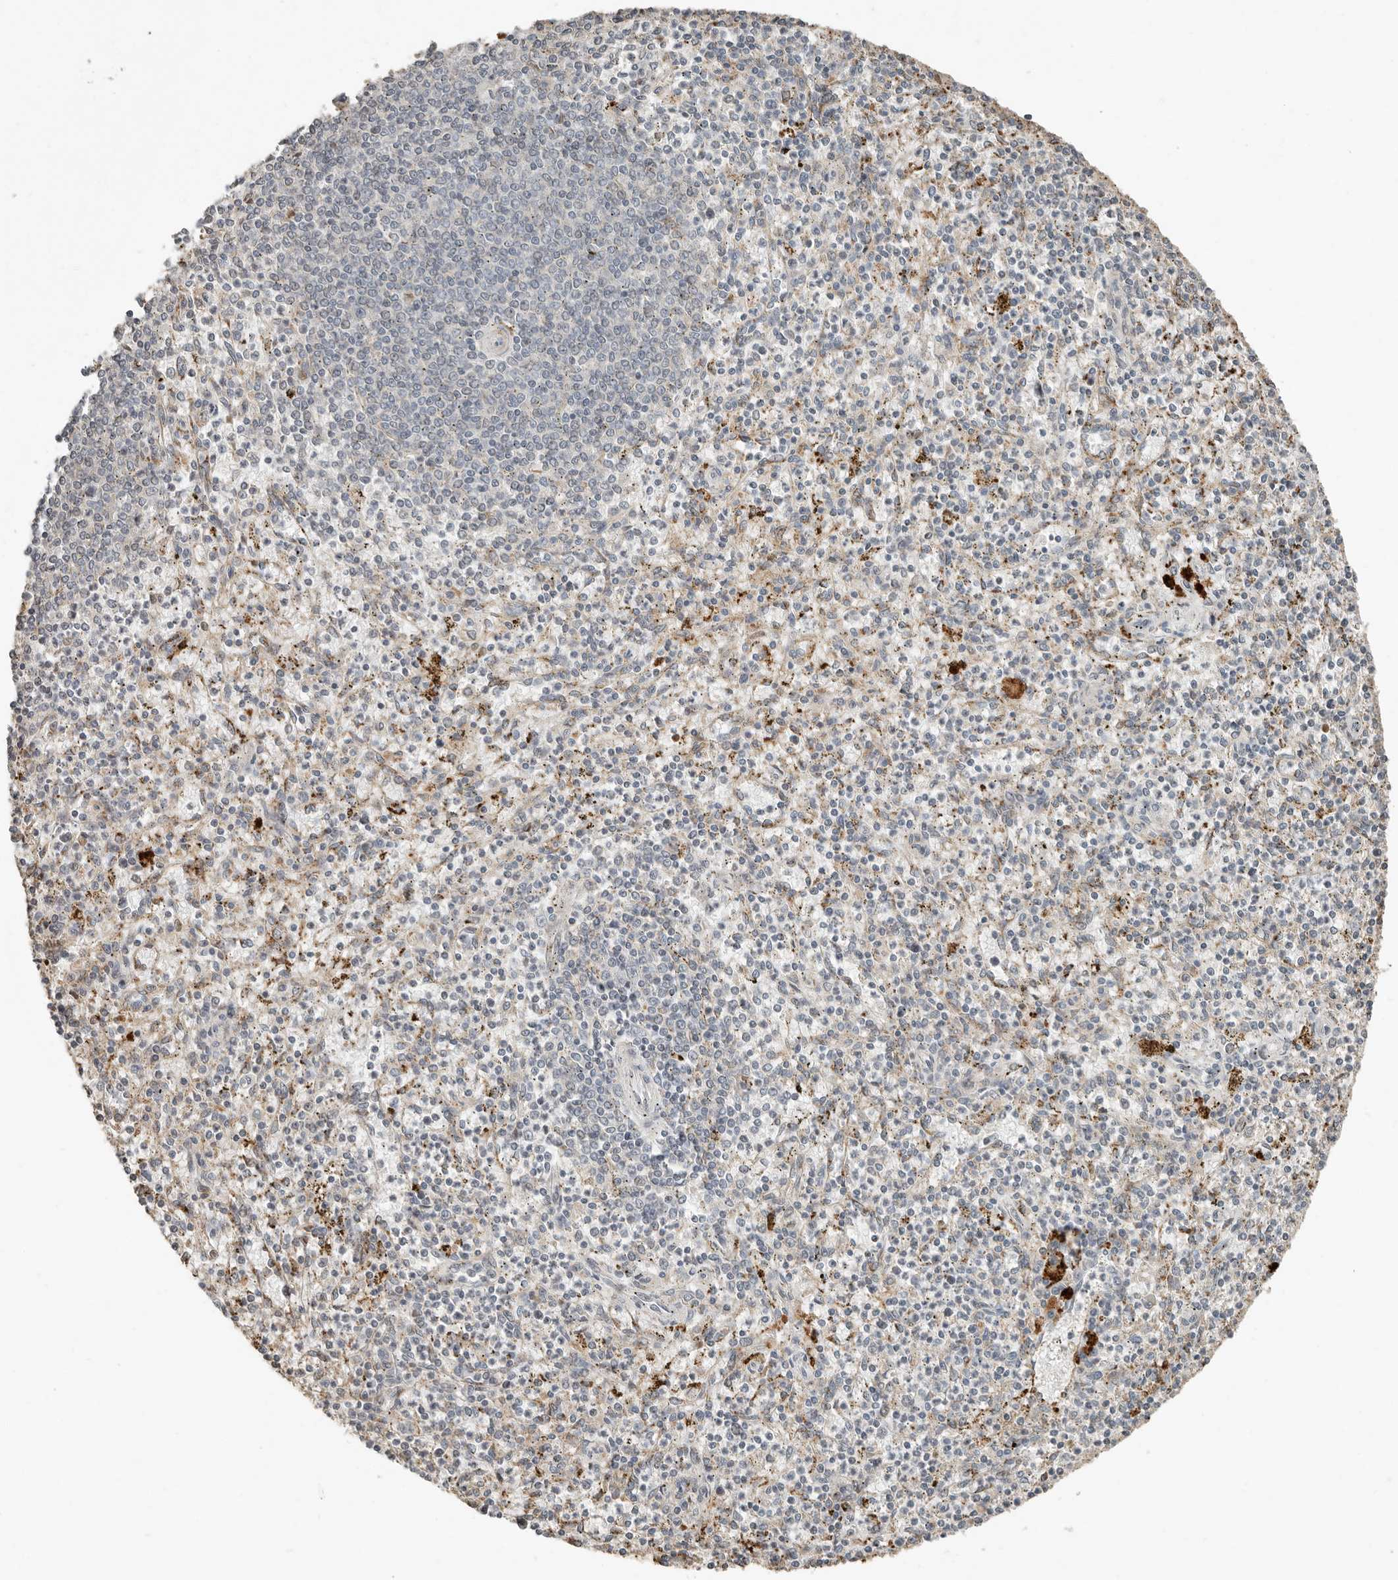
{"staining": {"intensity": "weak", "quantity": "<25%", "location": "cytoplasmic/membranous"}, "tissue": "spleen", "cell_type": "Cells in red pulp", "image_type": "normal", "snomed": [{"axis": "morphology", "description": "Normal tissue, NOS"}, {"axis": "topography", "description": "Spleen"}], "caption": "The micrograph reveals no significant expression in cells in red pulp of spleen. (DAB (3,3'-diaminobenzidine) immunohistochemistry (IHC) visualized using brightfield microscopy, high magnification).", "gene": "KLHL38", "patient": {"sex": "male", "age": 72}}